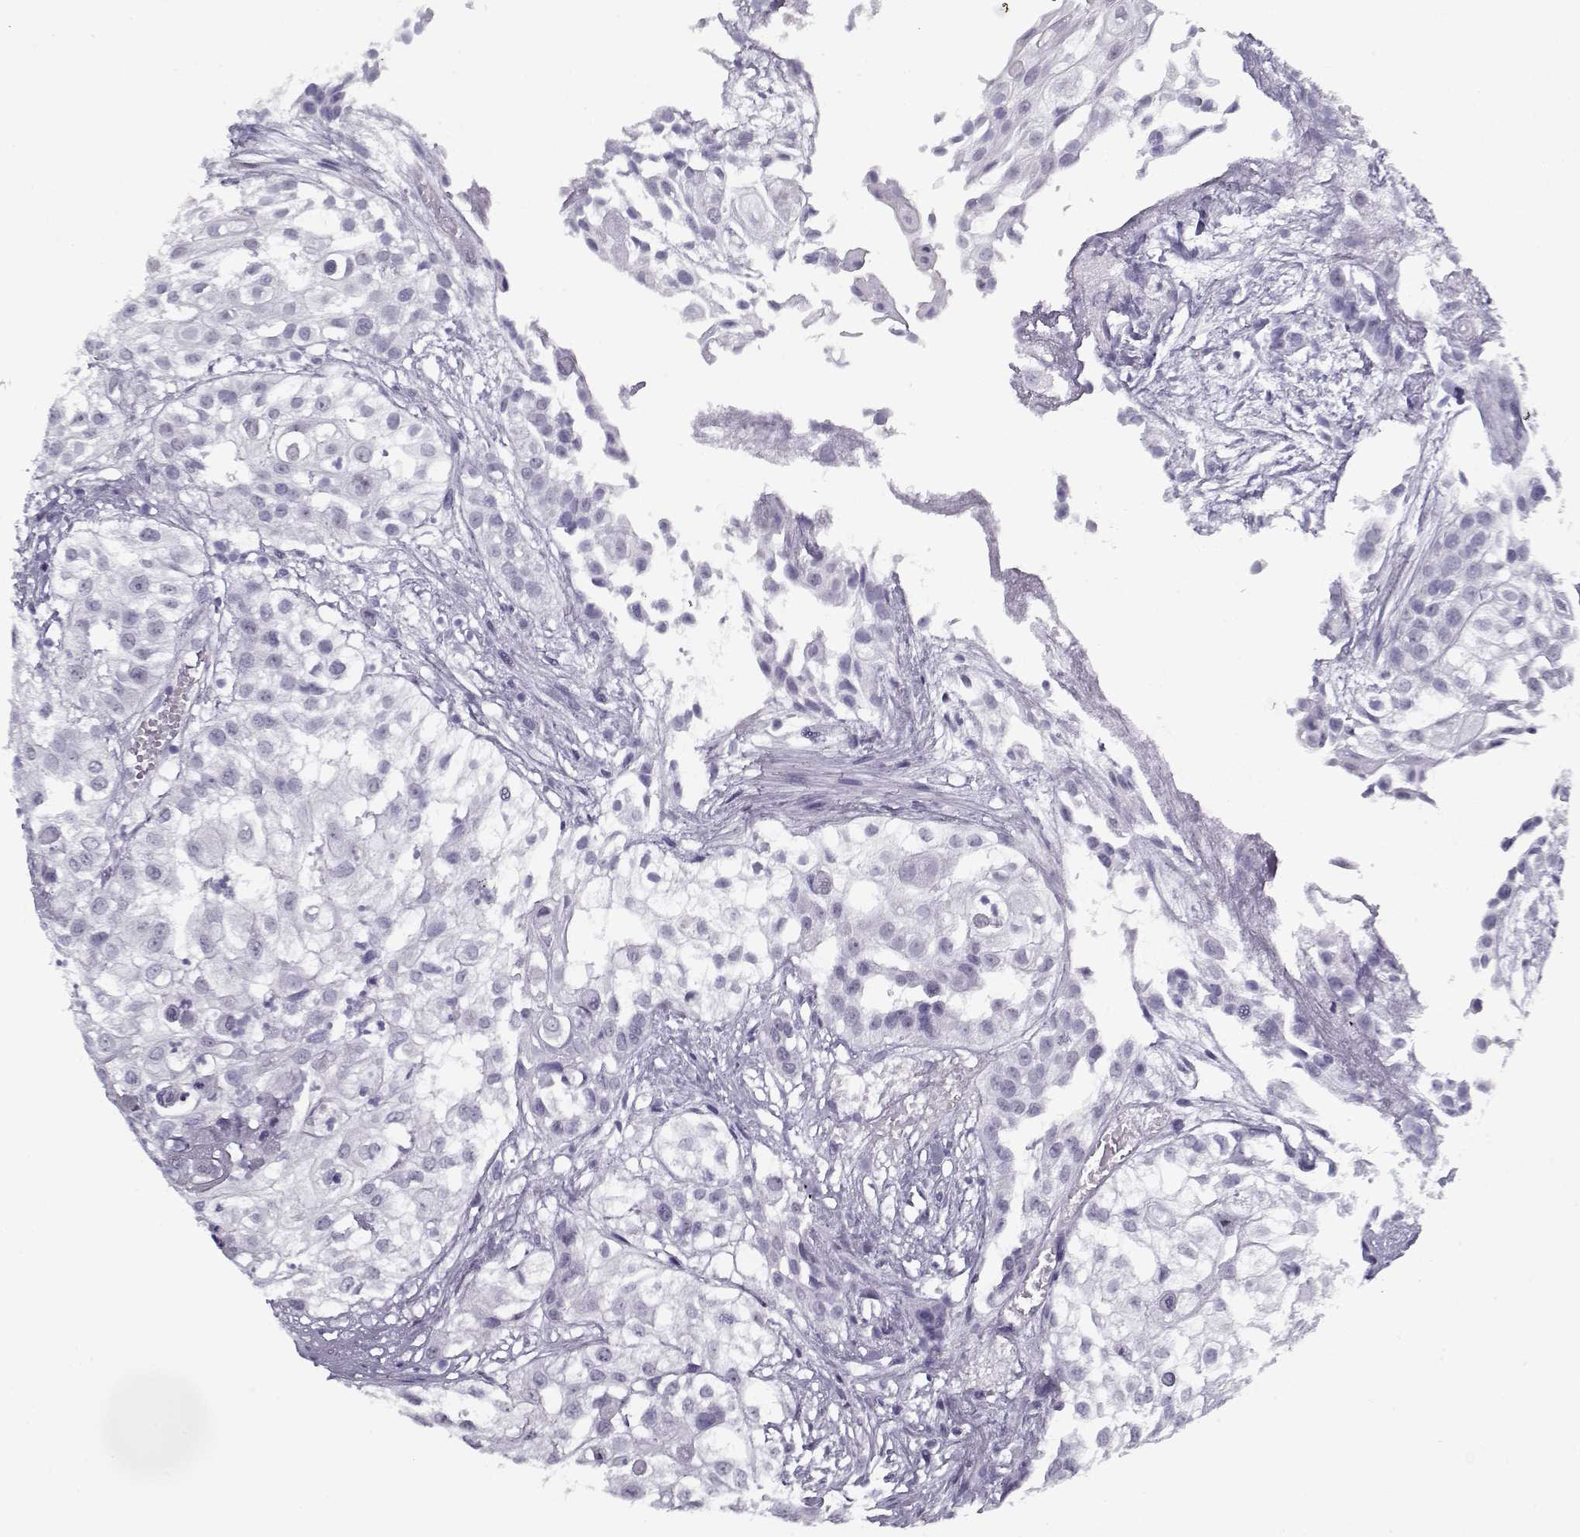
{"staining": {"intensity": "negative", "quantity": "none", "location": "none"}, "tissue": "urothelial cancer", "cell_type": "Tumor cells", "image_type": "cancer", "snomed": [{"axis": "morphology", "description": "Urothelial carcinoma, High grade"}, {"axis": "topography", "description": "Urinary bladder"}], "caption": "Human urothelial carcinoma (high-grade) stained for a protein using immunohistochemistry (IHC) demonstrates no positivity in tumor cells.", "gene": "RNF32", "patient": {"sex": "female", "age": 79}}